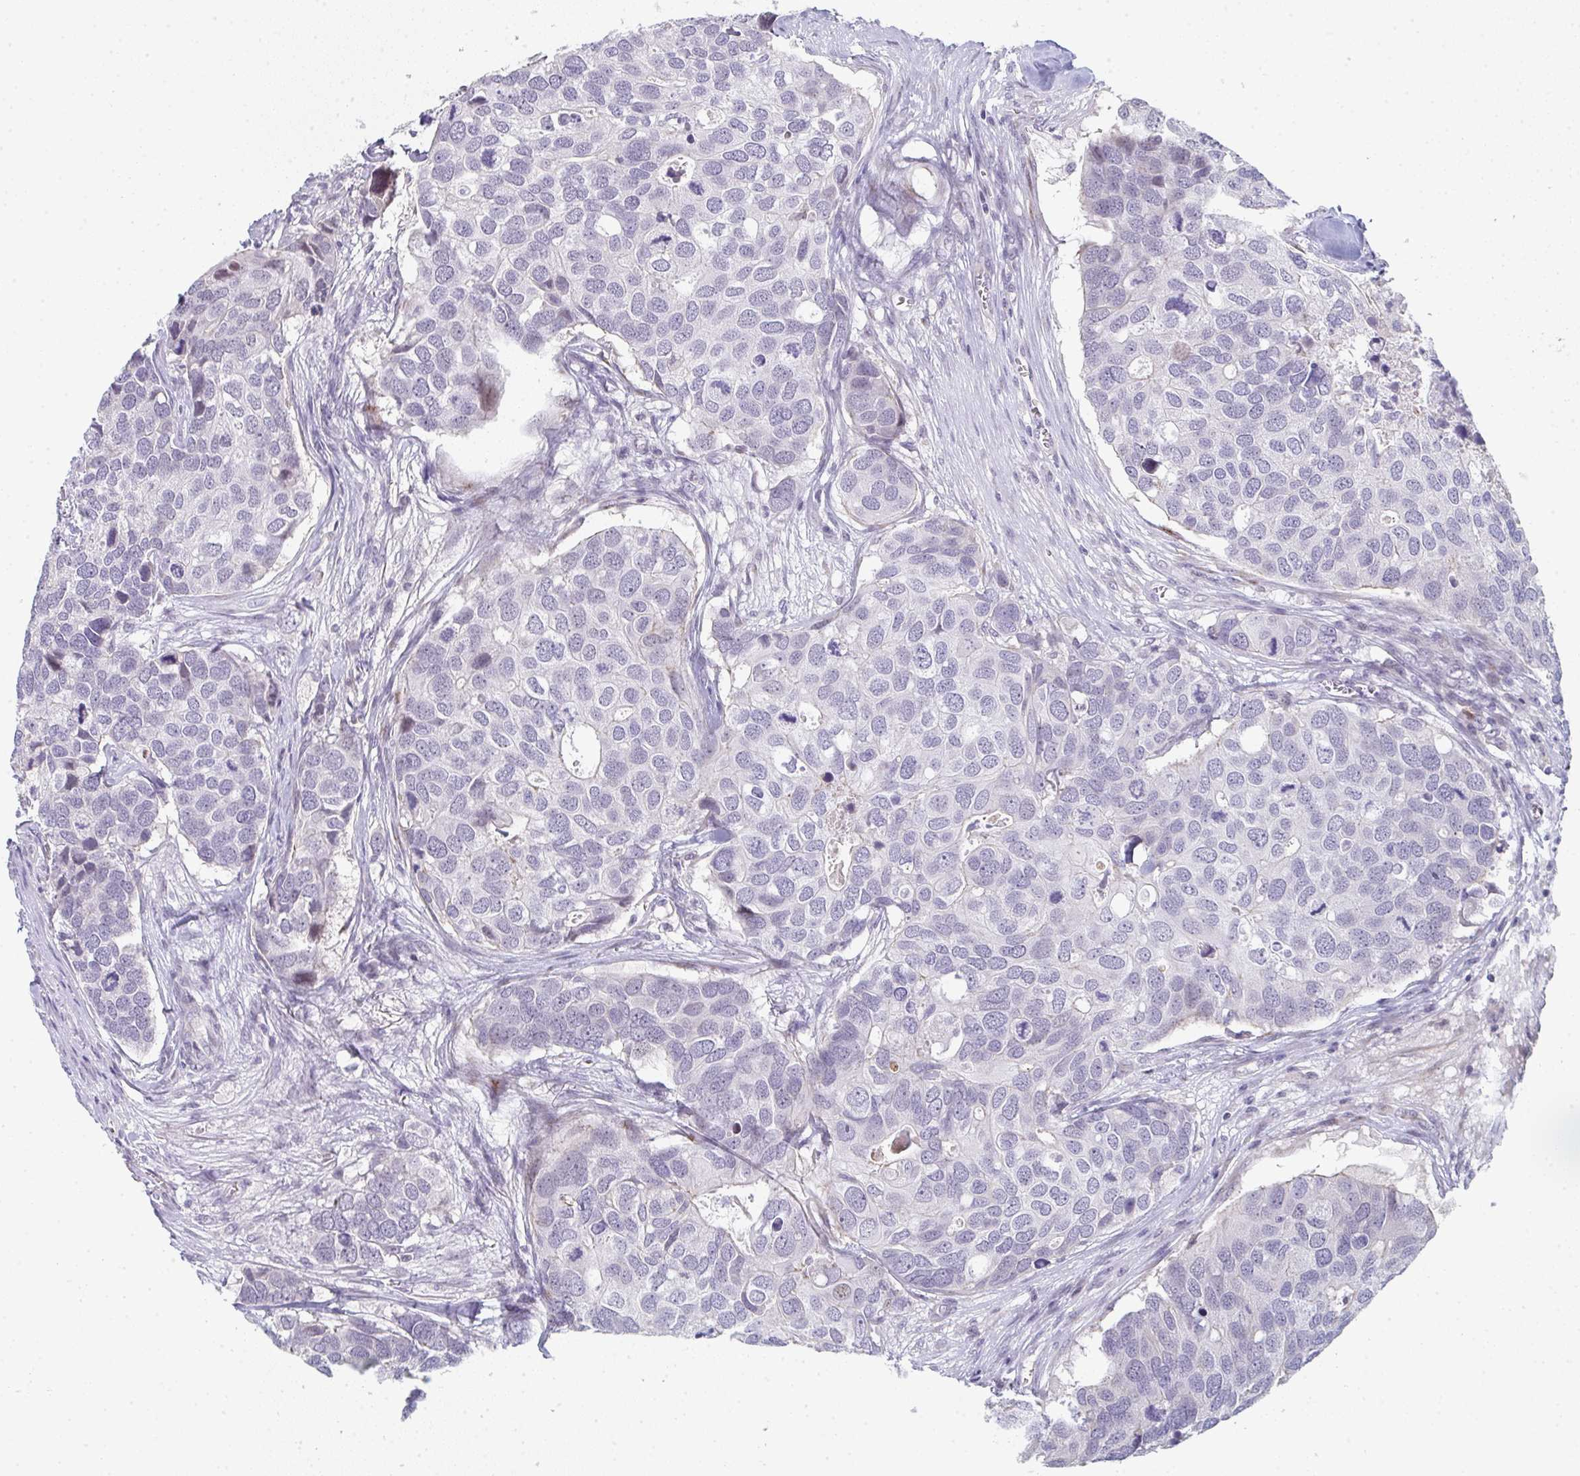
{"staining": {"intensity": "negative", "quantity": "none", "location": "none"}, "tissue": "breast cancer", "cell_type": "Tumor cells", "image_type": "cancer", "snomed": [{"axis": "morphology", "description": "Duct carcinoma"}, {"axis": "topography", "description": "Breast"}], "caption": "DAB (3,3'-diaminobenzidine) immunohistochemical staining of infiltrating ductal carcinoma (breast) demonstrates no significant positivity in tumor cells. (DAB IHC, high magnification).", "gene": "A1CF", "patient": {"sex": "female", "age": 83}}